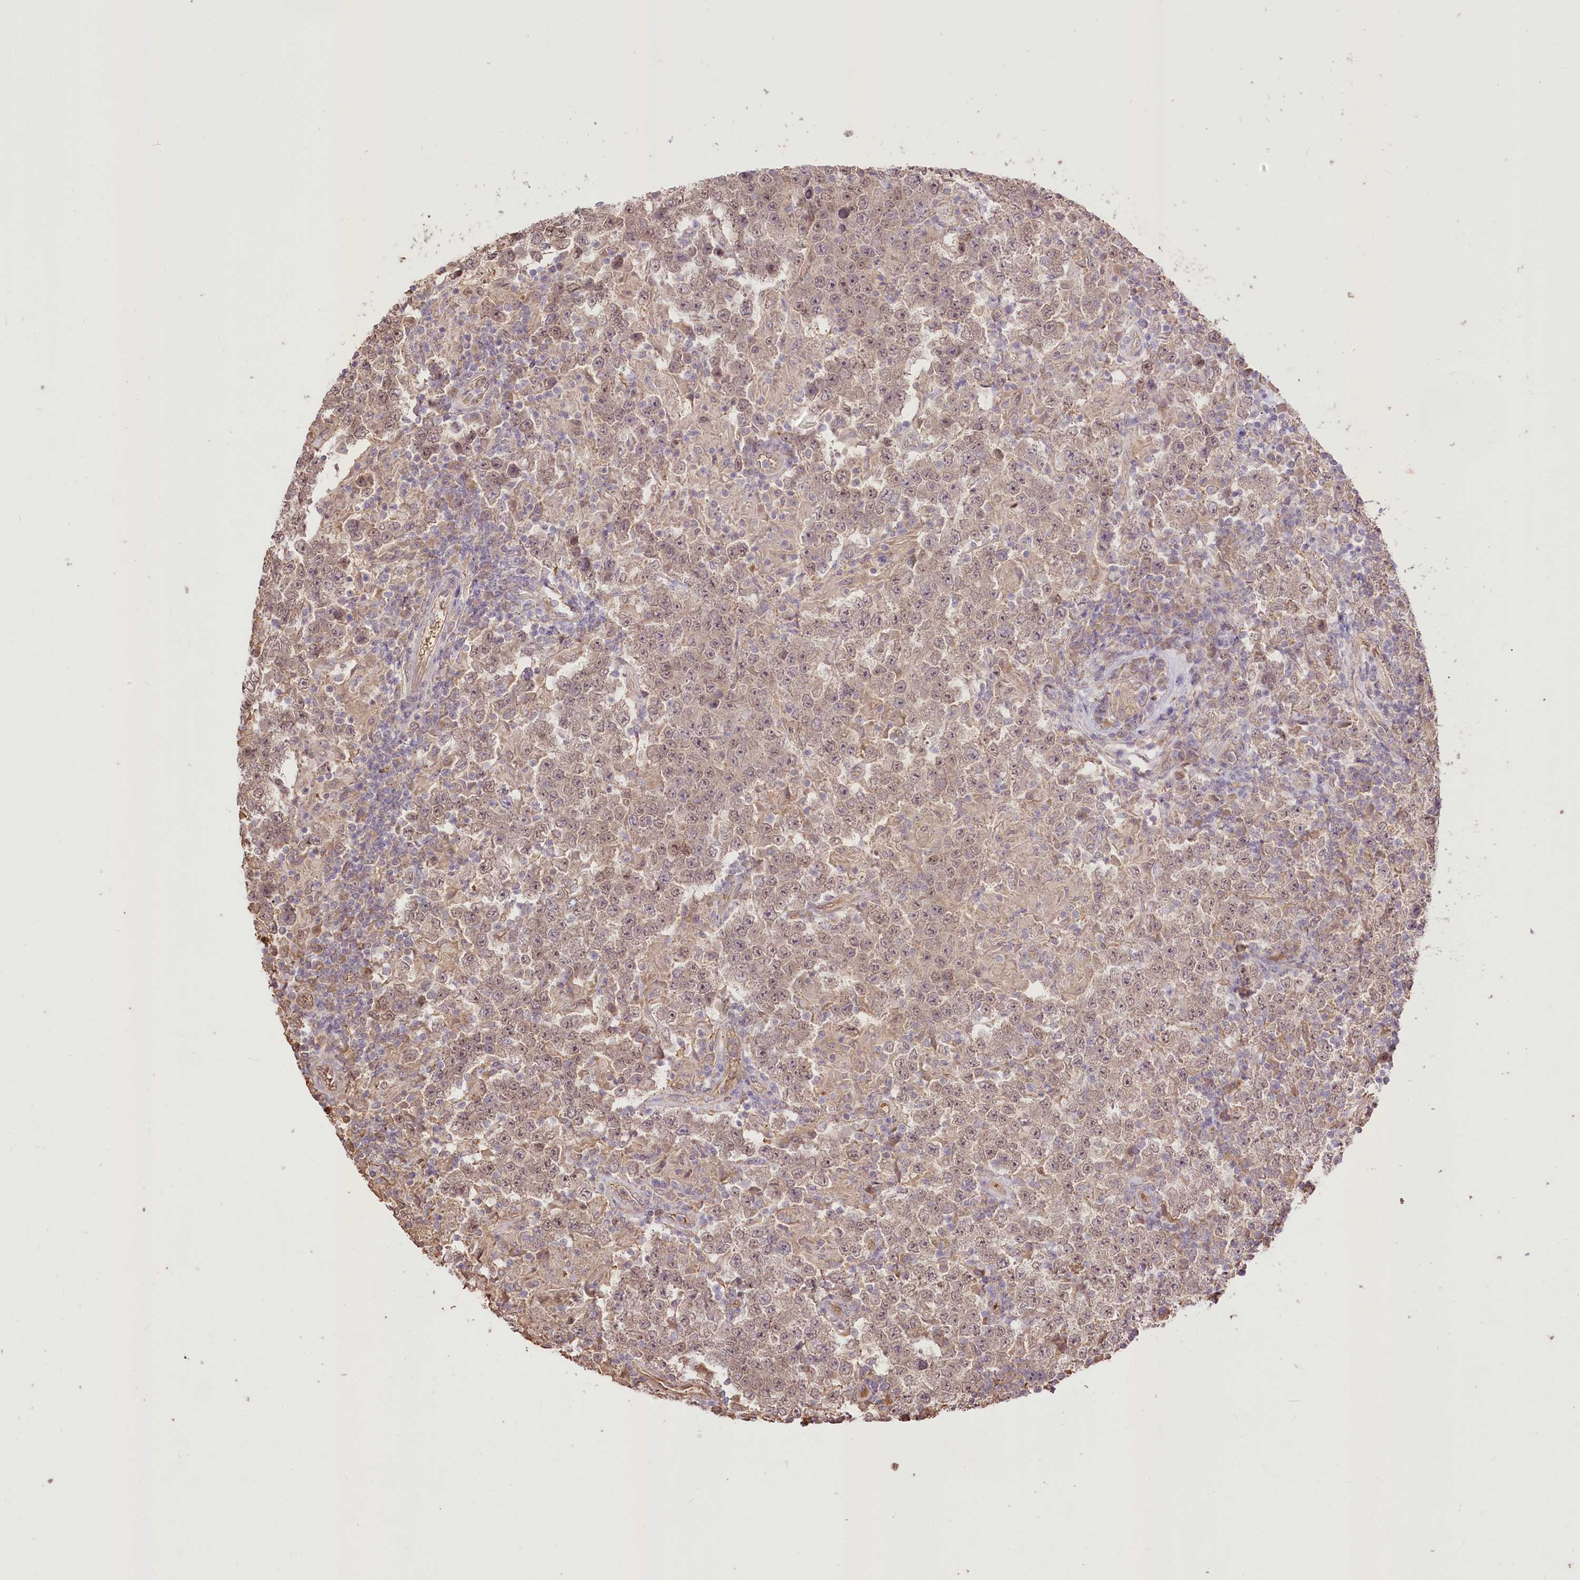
{"staining": {"intensity": "weak", "quantity": ">75%", "location": "cytoplasmic/membranous,nuclear"}, "tissue": "testis cancer", "cell_type": "Tumor cells", "image_type": "cancer", "snomed": [{"axis": "morphology", "description": "Normal tissue, NOS"}, {"axis": "morphology", "description": "Urothelial carcinoma, High grade"}, {"axis": "morphology", "description": "Seminoma, NOS"}, {"axis": "morphology", "description": "Carcinoma, Embryonal, NOS"}, {"axis": "topography", "description": "Urinary bladder"}, {"axis": "topography", "description": "Testis"}], "caption": "This histopathology image shows immunohistochemistry (IHC) staining of seminoma (testis), with low weak cytoplasmic/membranous and nuclear staining in approximately >75% of tumor cells.", "gene": "R3HDM2", "patient": {"sex": "male", "age": 41}}